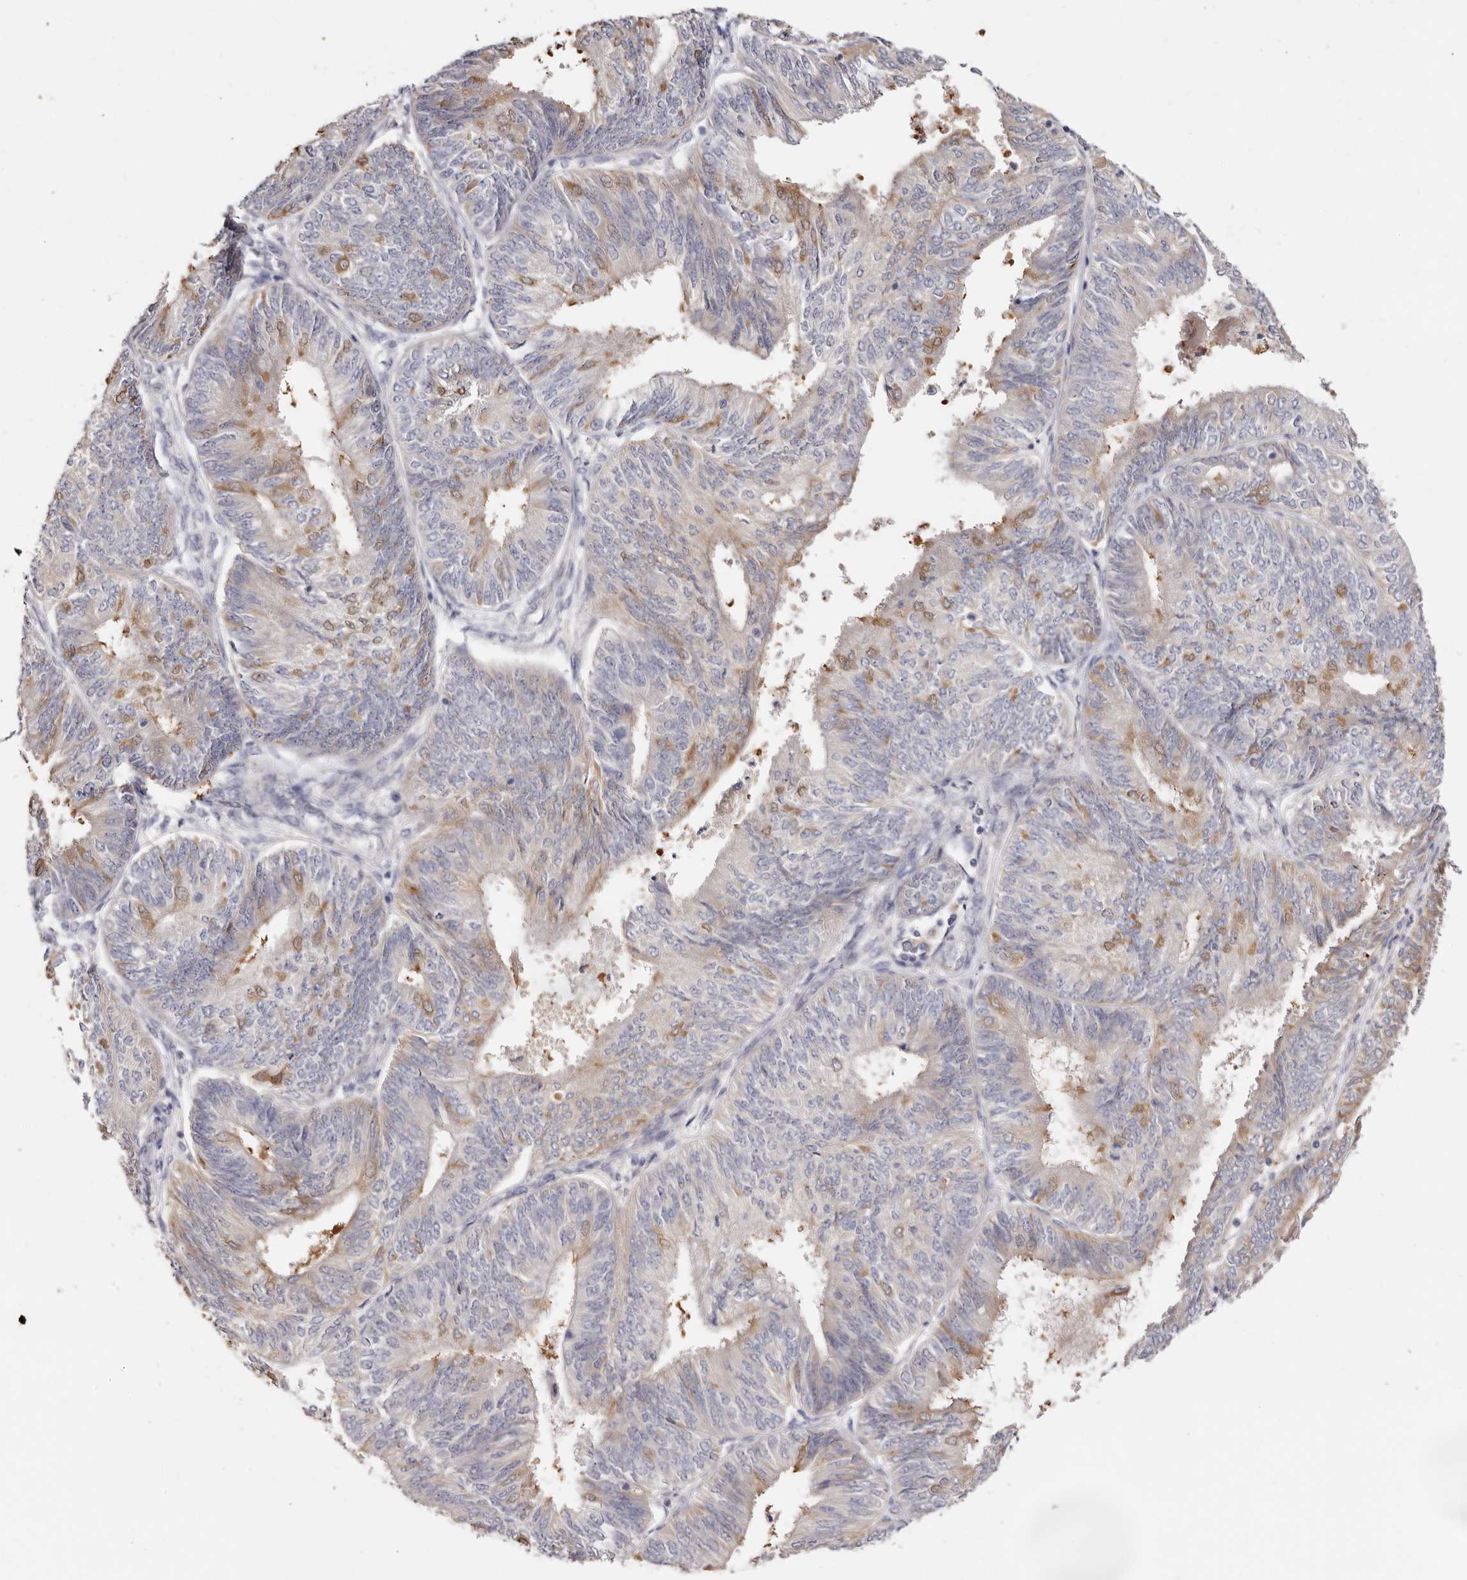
{"staining": {"intensity": "moderate", "quantity": "<25%", "location": "cytoplasmic/membranous"}, "tissue": "endometrial cancer", "cell_type": "Tumor cells", "image_type": "cancer", "snomed": [{"axis": "morphology", "description": "Adenocarcinoma, NOS"}, {"axis": "topography", "description": "Endometrium"}], "caption": "Protein expression analysis of human endometrial cancer (adenocarcinoma) reveals moderate cytoplasmic/membranous positivity in approximately <25% of tumor cells.", "gene": "STK16", "patient": {"sex": "female", "age": 58}}